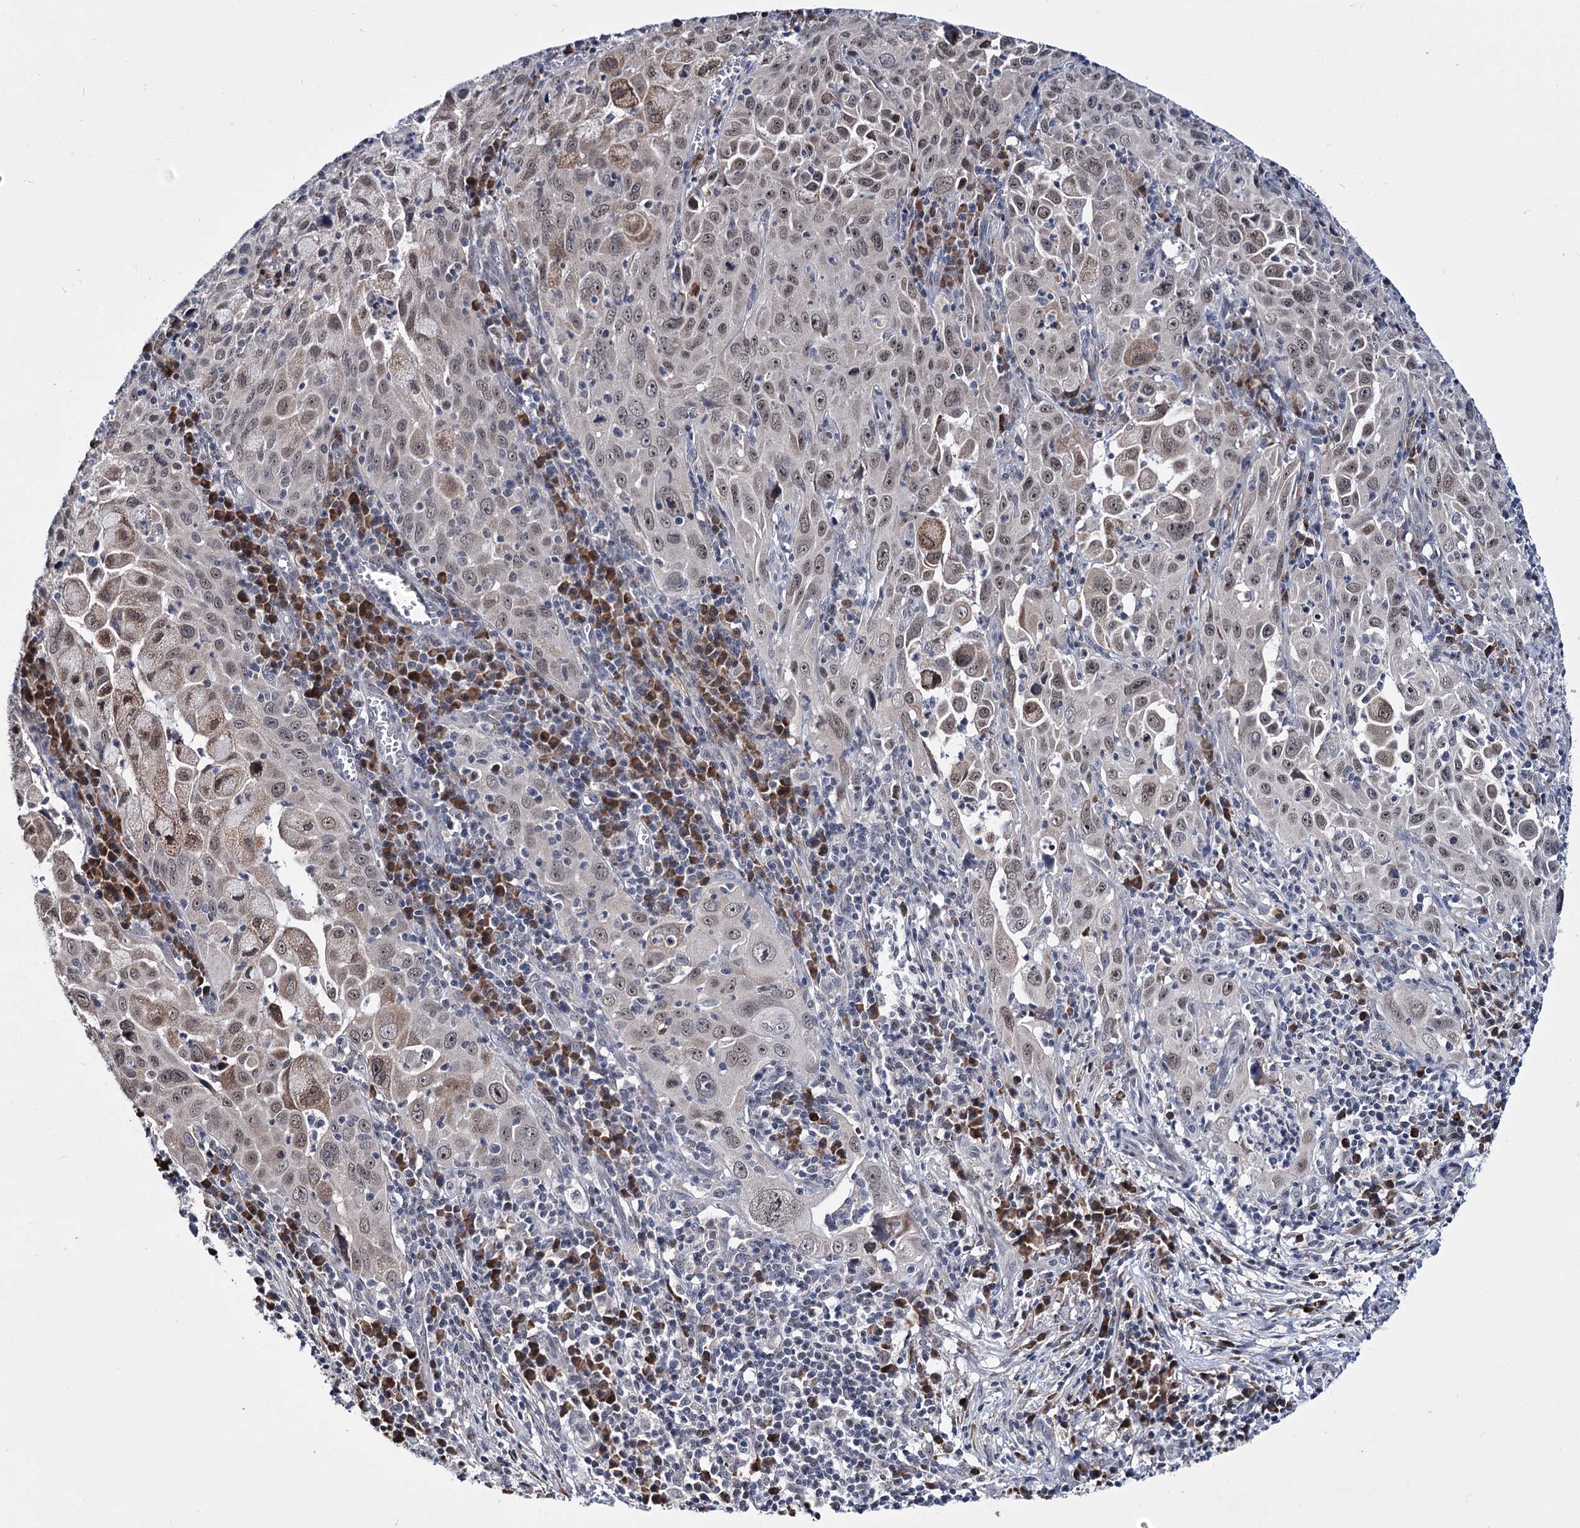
{"staining": {"intensity": "moderate", "quantity": "<25%", "location": "cytoplasmic/membranous,nuclear"}, "tissue": "cervical cancer", "cell_type": "Tumor cells", "image_type": "cancer", "snomed": [{"axis": "morphology", "description": "Squamous cell carcinoma, NOS"}, {"axis": "topography", "description": "Cervix"}], "caption": "The immunohistochemical stain shows moderate cytoplasmic/membranous and nuclear expression in tumor cells of squamous cell carcinoma (cervical) tissue.", "gene": "PPRC1", "patient": {"sex": "female", "age": 42}}